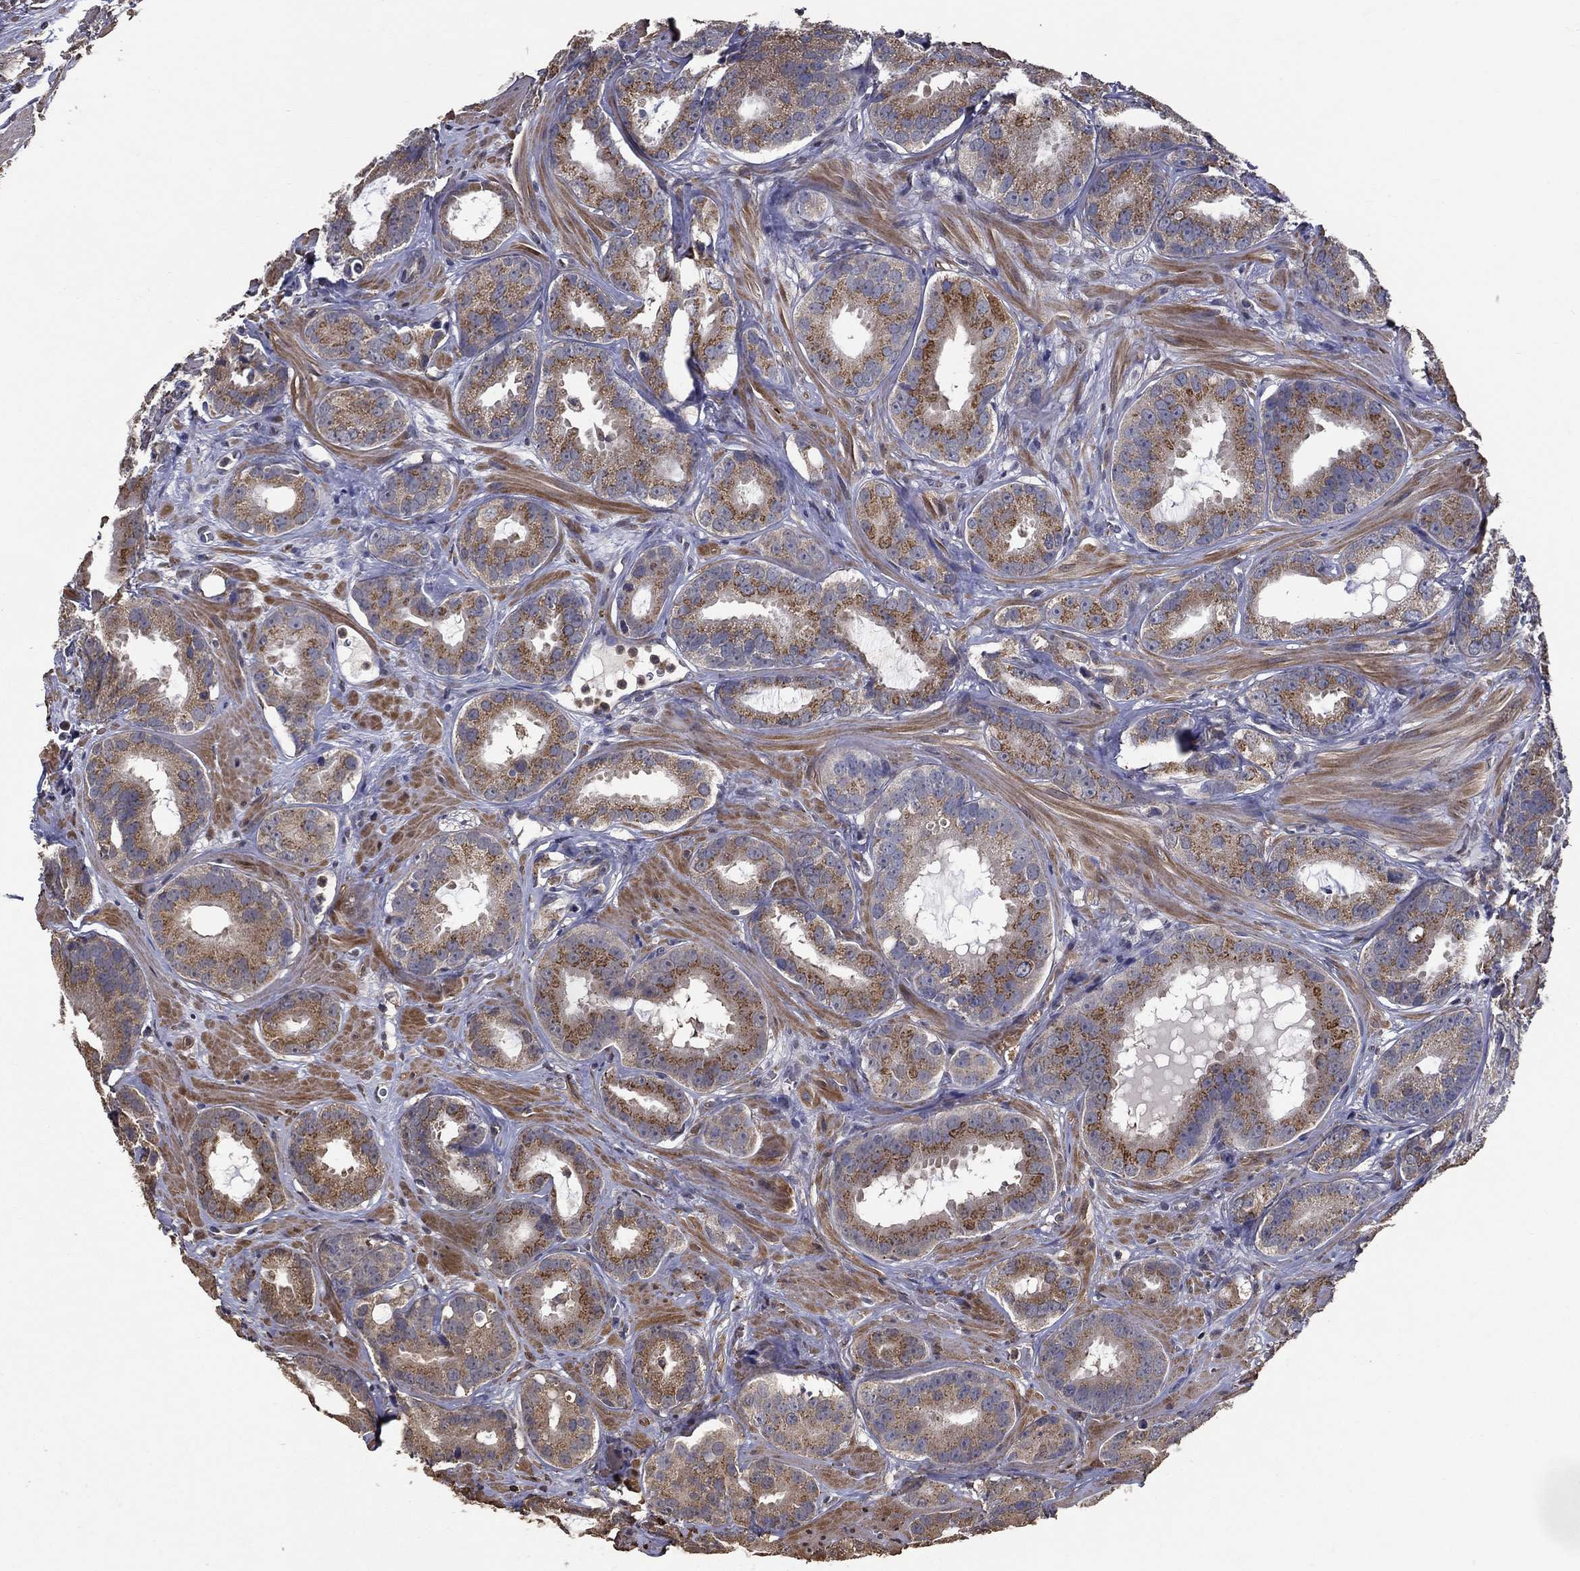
{"staining": {"intensity": "moderate", "quantity": ">75%", "location": "cytoplasmic/membranous"}, "tissue": "prostate cancer", "cell_type": "Tumor cells", "image_type": "cancer", "snomed": [{"axis": "morphology", "description": "Adenocarcinoma, NOS"}, {"axis": "topography", "description": "Prostate"}], "caption": "Tumor cells reveal medium levels of moderate cytoplasmic/membranous expression in about >75% of cells in human prostate adenocarcinoma. The staining is performed using DAB (3,3'-diaminobenzidine) brown chromogen to label protein expression. The nuclei are counter-stained blue using hematoxylin.", "gene": "GPR183", "patient": {"sex": "male", "age": 69}}